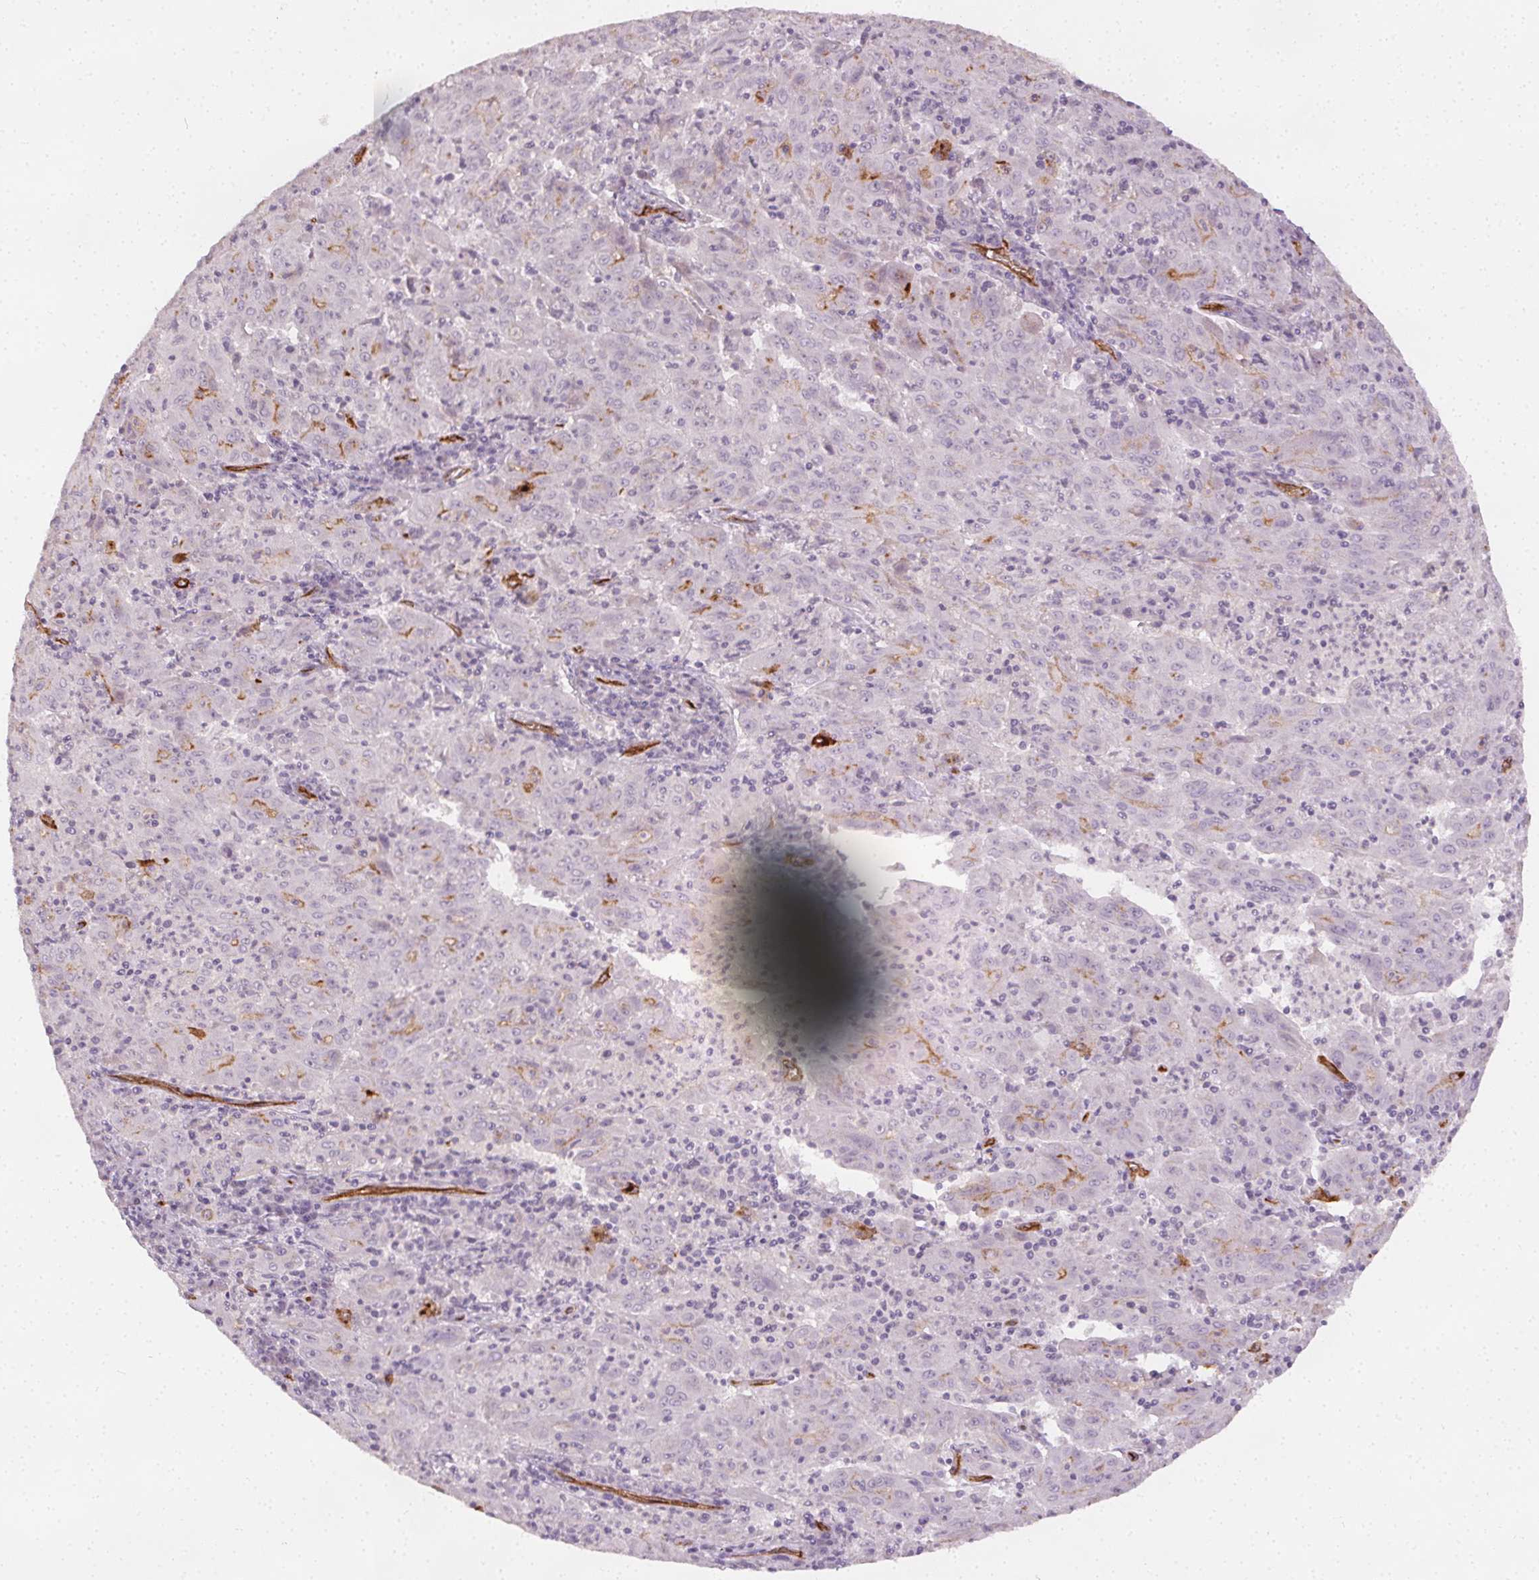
{"staining": {"intensity": "negative", "quantity": "none", "location": "none"}, "tissue": "pancreatic cancer", "cell_type": "Tumor cells", "image_type": "cancer", "snomed": [{"axis": "morphology", "description": "Adenocarcinoma, NOS"}, {"axis": "topography", "description": "Pancreas"}], "caption": "A histopathology image of human pancreatic adenocarcinoma is negative for staining in tumor cells. The staining was performed using DAB (3,3'-diaminobenzidine) to visualize the protein expression in brown, while the nuclei were stained in blue with hematoxylin (Magnification: 20x).", "gene": "PODXL", "patient": {"sex": "male", "age": 63}}